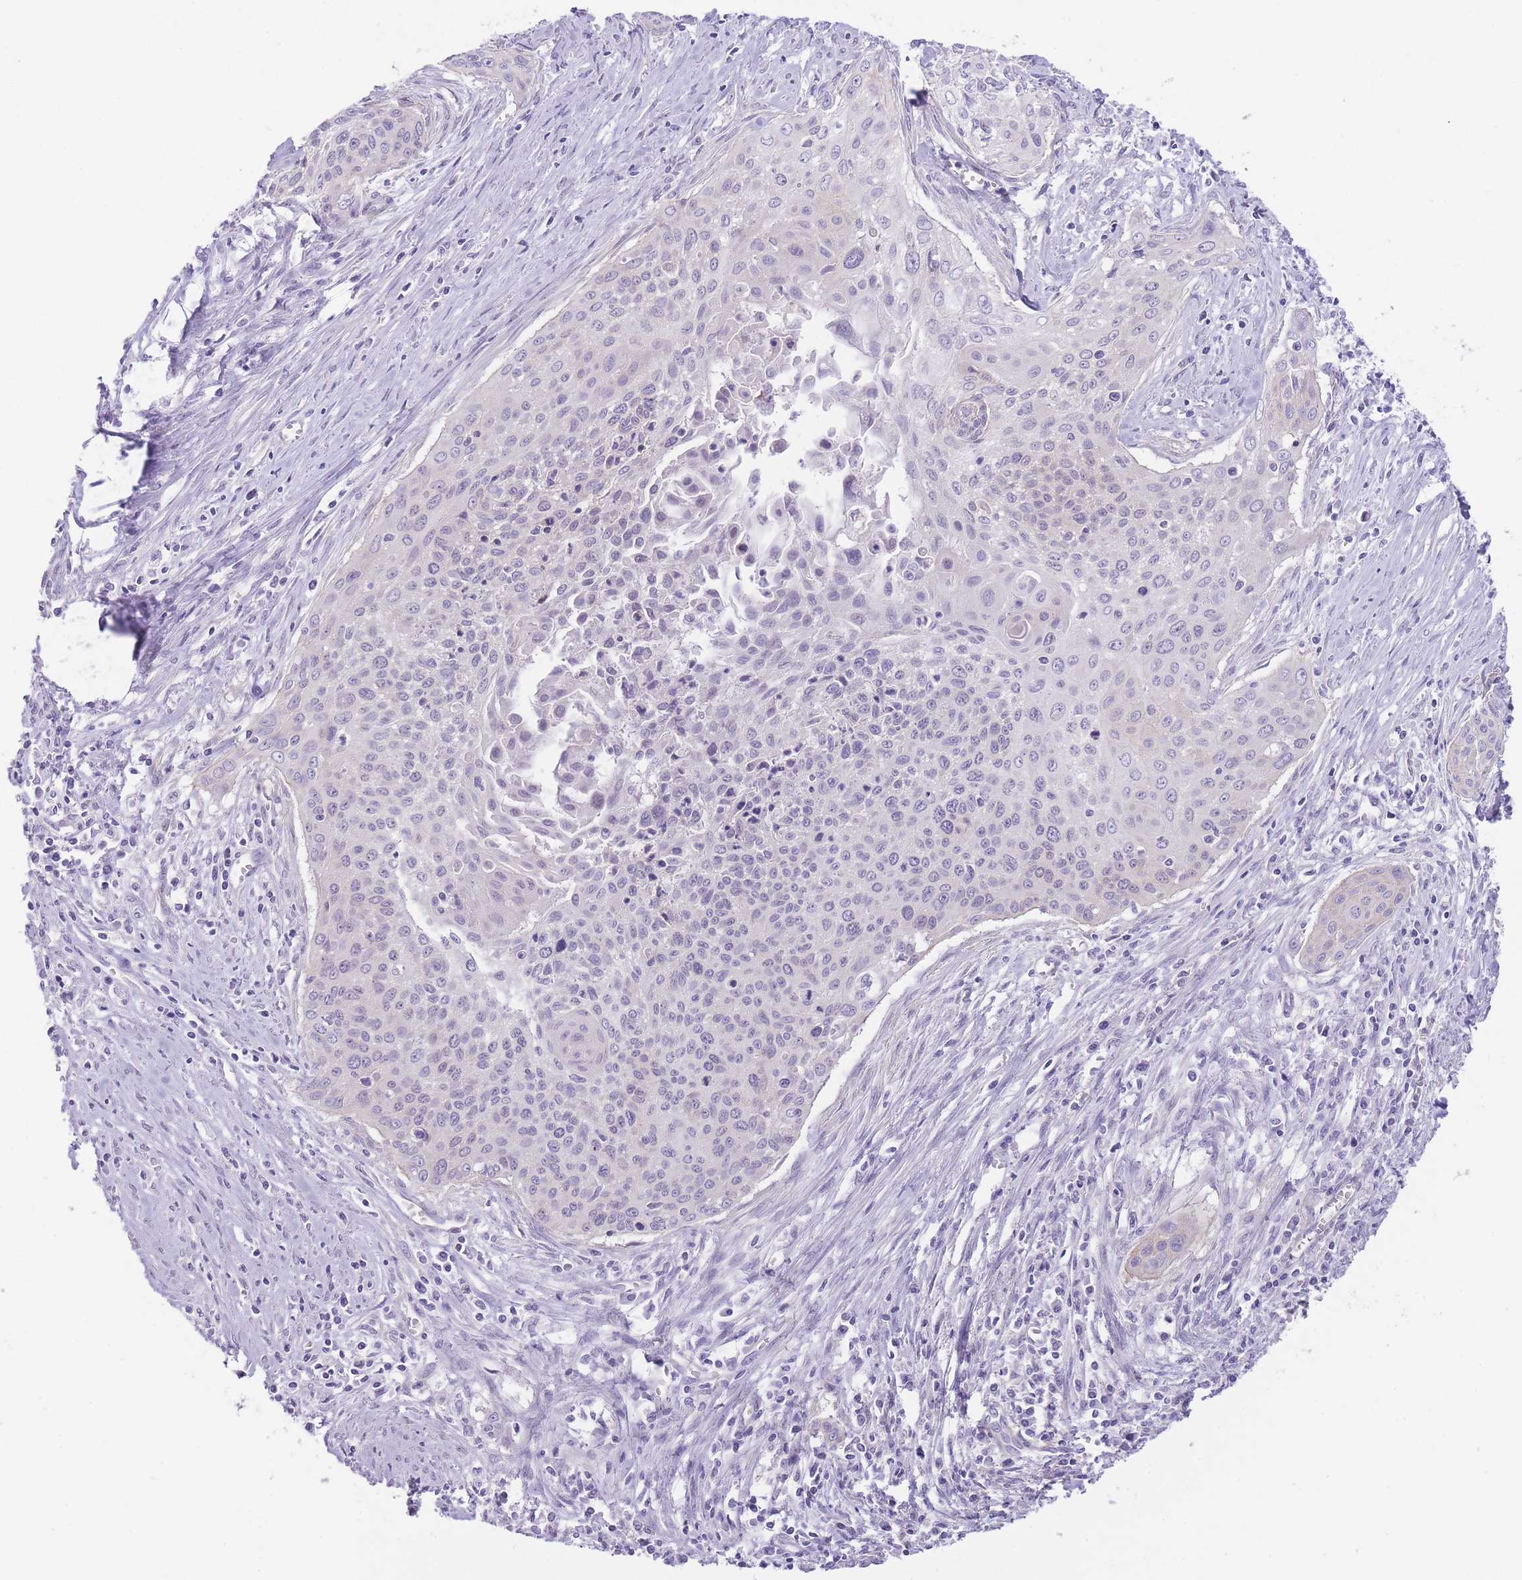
{"staining": {"intensity": "negative", "quantity": "none", "location": "none"}, "tissue": "cervical cancer", "cell_type": "Tumor cells", "image_type": "cancer", "snomed": [{"axis": "morphology", "description": "Squamous cell carcinoma, NOS"}, {"axis": "topography", "description": "Cervix"}], "caption": "This is a photomicrograph of immunohistochemistry staining of cervical cancer, which shows no positivity in tumor cells. The staining is performed using DAB brown chromogen with nuclei counter-stained in using hematoxylin.", "gene": "OR11H12", "patient": {"sex": "female", "age": 55}}